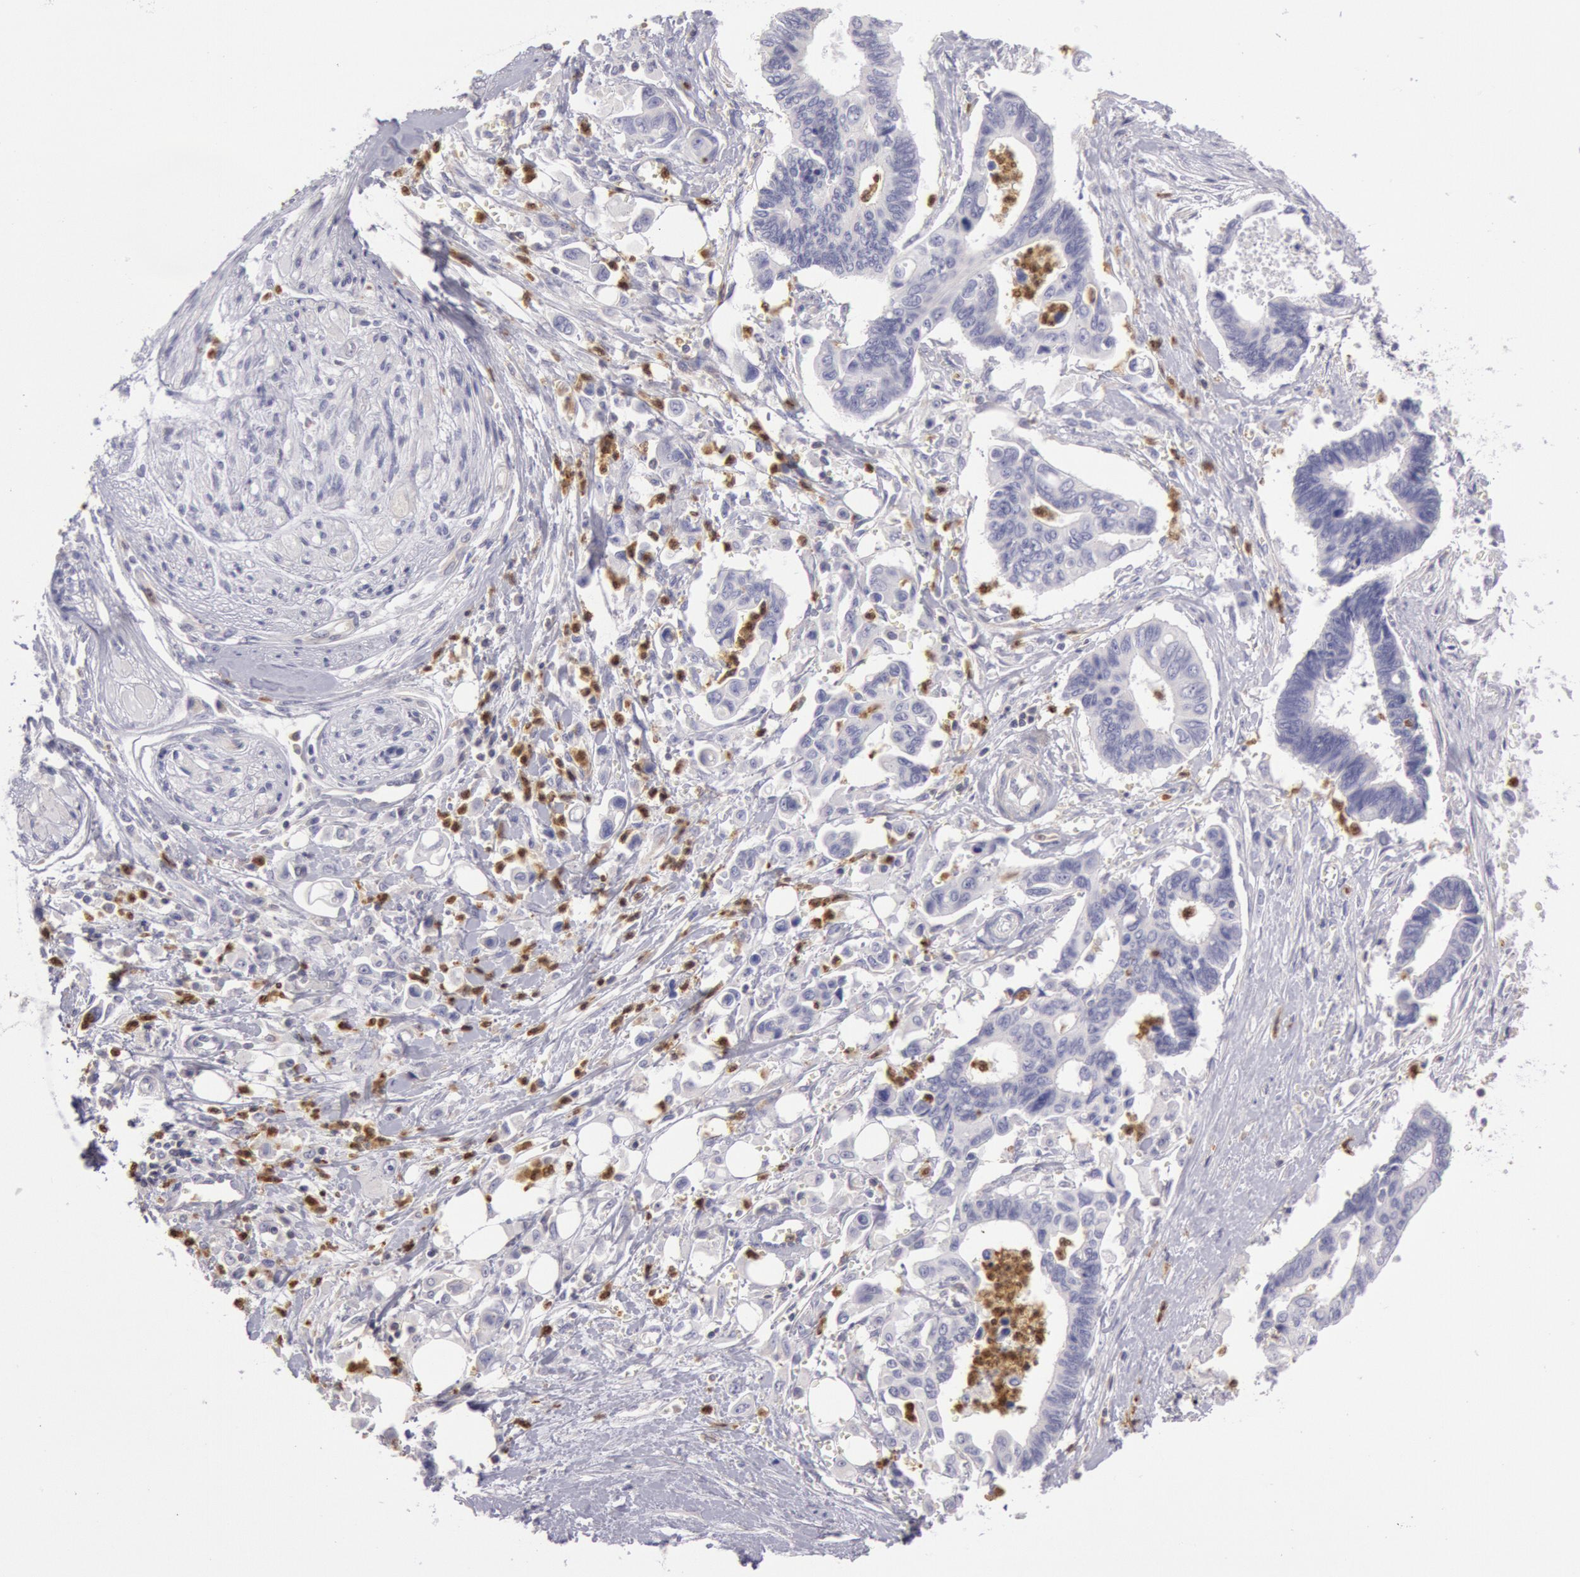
{"staining": {"intensity": "negative", "quantity": "none", "location": "none"}, "tissue": "pancreatic cancer", "cell_type": "Tumor cells", "image_type": "cancer", "snomed": [{"axis": "morphology", "description": "Adenocarcinoma, NOS"}, {"axis": "topography", "description": "Pancreas"}], "caption": "This is a micrograph of IHC staining of adenocarcinoma (pancreatic), which shows no staining in tumor cells.", "gene": "RAB27A", "patient": {"sex": "female", "age": 70}}